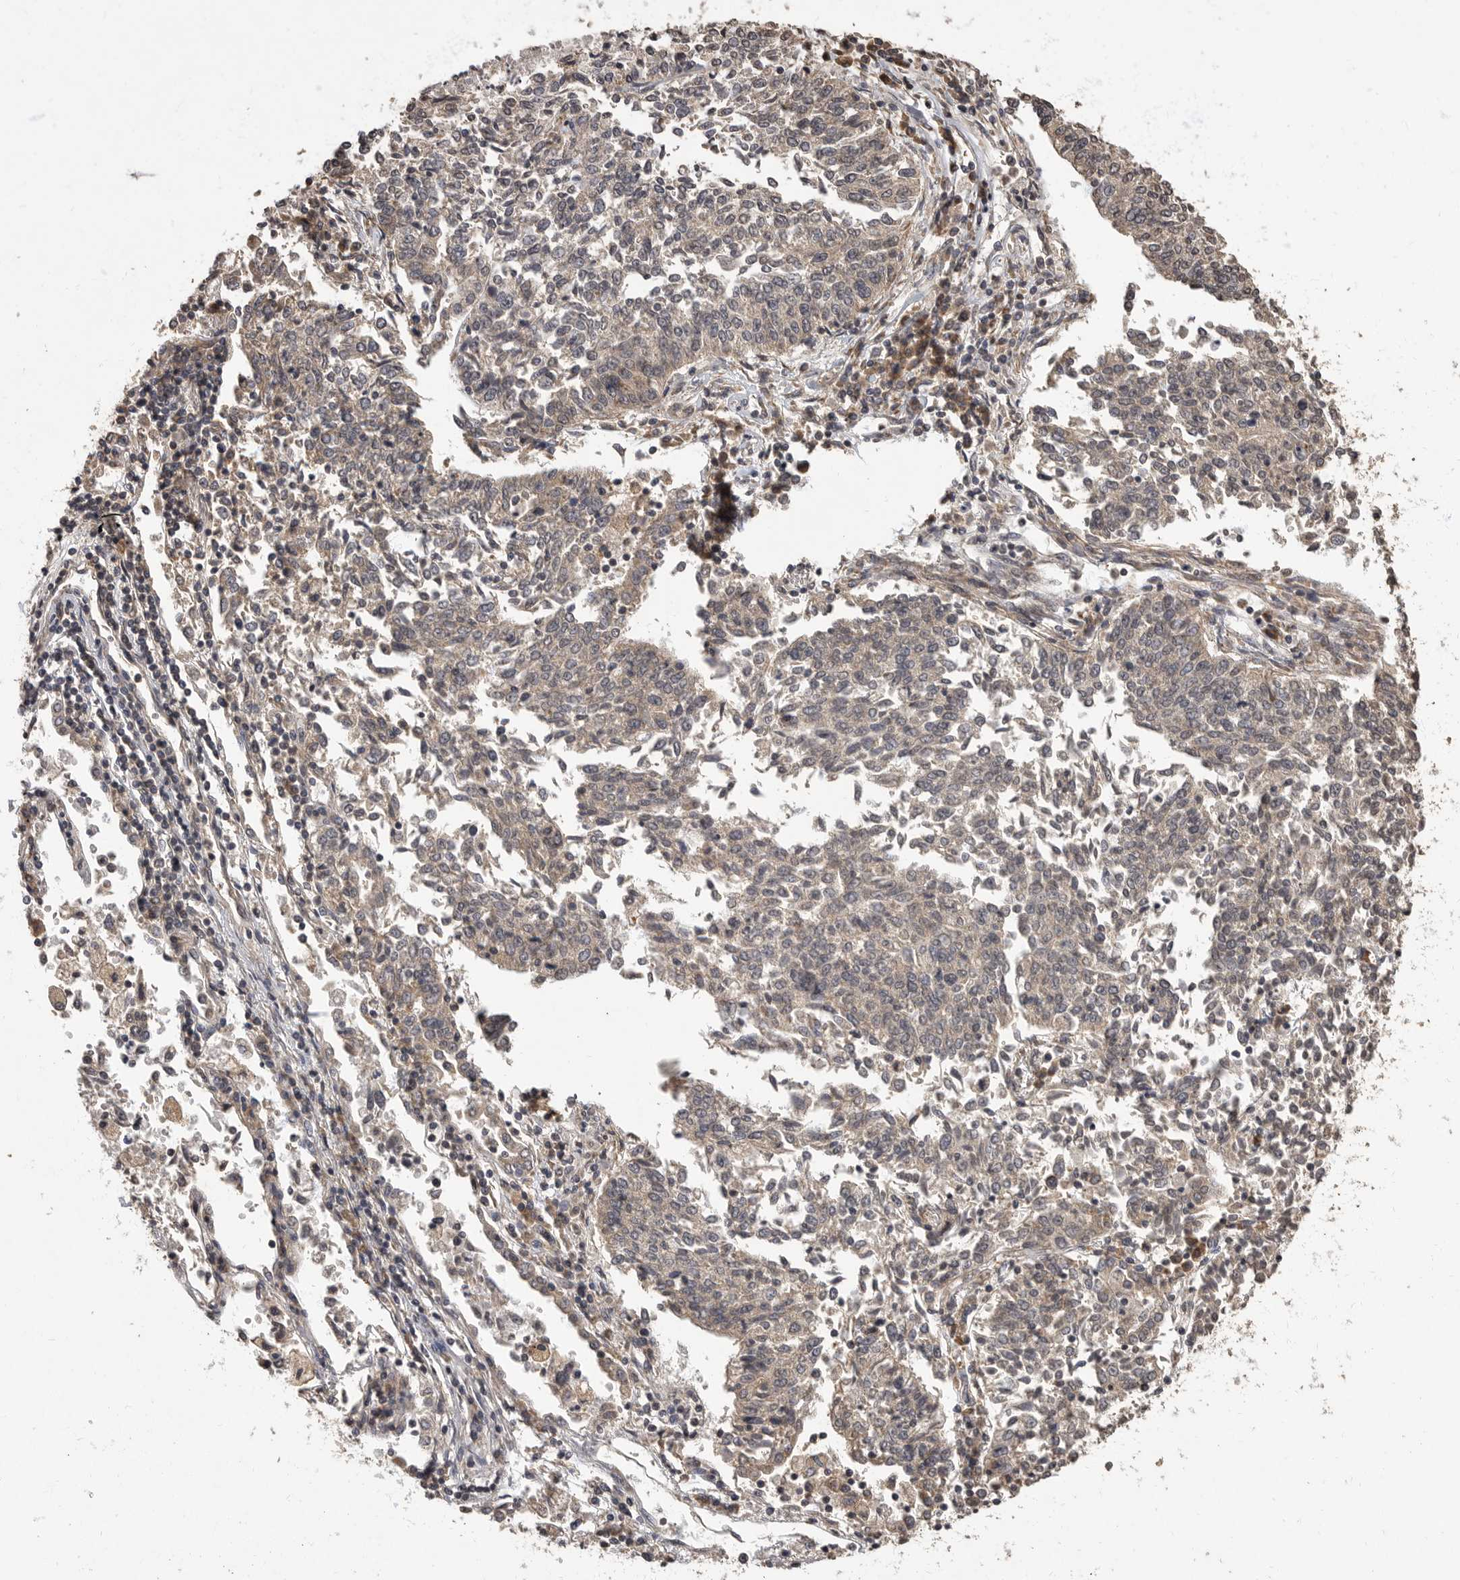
{"staining": {"intensity": "negative", "quantity": "none", "location": "none"}, "tissue": "lung cancer", "cell_type": "Tumor cells", "image_type": "cancer", "snomed": [{"axis": "morphology", "description": "Normal tissue, NOS"}, {"axis": "morphology", "description": "Squamous cell carcinoma, NOS"}, {"axis": "topography", "description": "Cartilage tissue"}, {"axis": "topography", "description": "Lung"}, {"axis": "topography", "description": "Peripheral nerve tissue"}], "caption": "Human lung cancer (squamous cell carcinoma) stained for a protein using IHC shows no positivity in tumor cells.", "gene": "MAFG", "patient": {"sex": "female", "age": 49}}